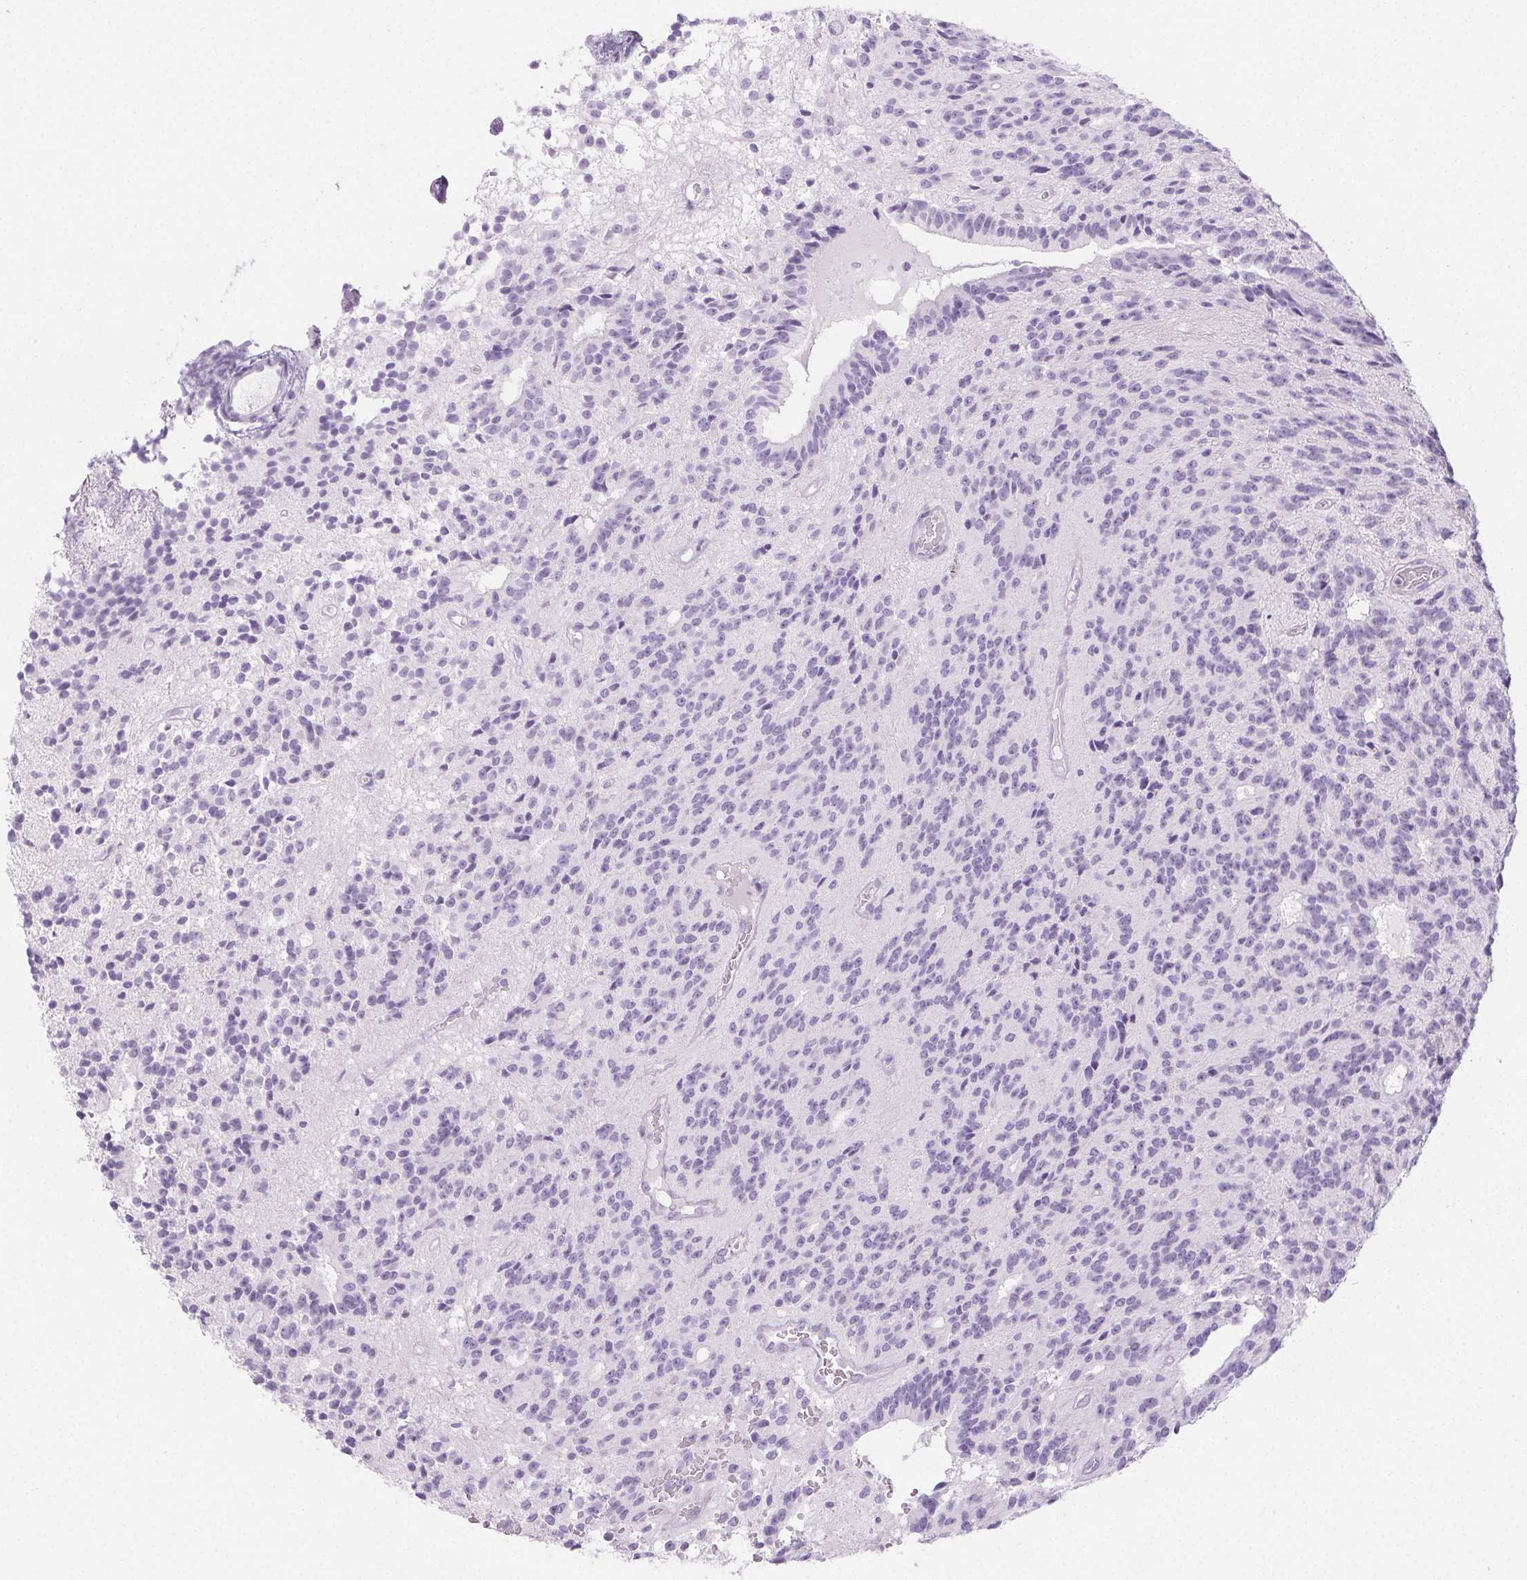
{"staining": {"intensity": "negative", "quantity": "none", "location": "none"}, "tissue": "glioma", "cell_type": "Tumor cells", "image_type": "cancer", "snomed": [{"axis": "morphology", "description": "Glioma, malignant, Low grade"}, {"axis": "topography", "description": "Brain"}], "caption": "There is no significant staining in tumor cells of glioma.", "gene": "SPRR3", "patient": {"sex": "male", "age": 31}}